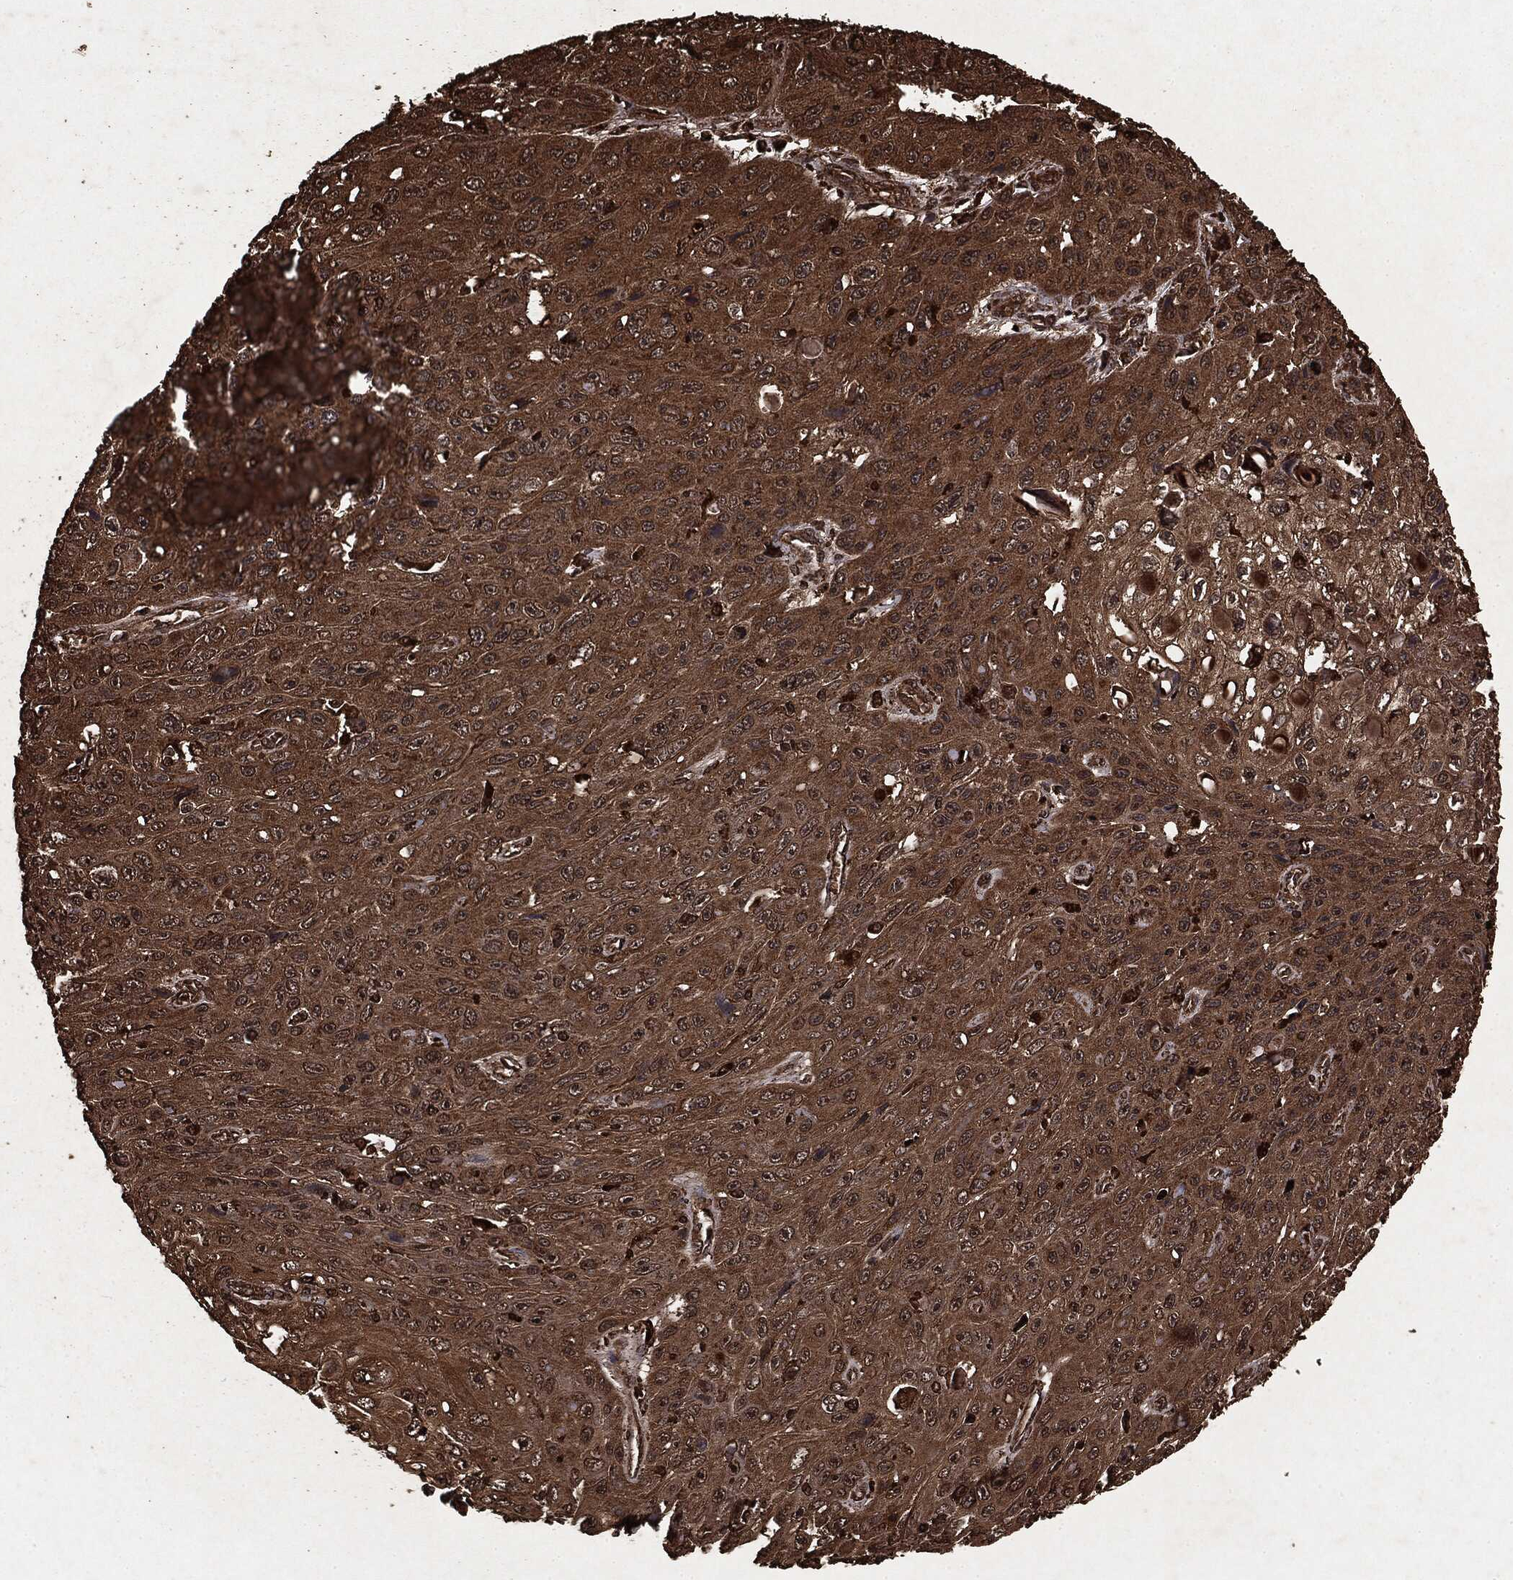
{"staining": {"intensity": "moderate", "quantity": ">75%", "location": "cytoplasmic/membranous"}, "tissue": "skin cancer", "cell_type": "Tumor cells", "image_type": "cancer", "snomed": [{"axis": "morphology", "description": "Squamous cell carcinoma, NOS"}, {"axis": "topography", "description": "Skin"}], "caption": "Moderate cytoplasmic/membranous positivity is seen in about >75% of tumor cells in skin squamous cell carcinoma.", "gene": "ARAF", "patient": {"sex": "male", "age": 82}}